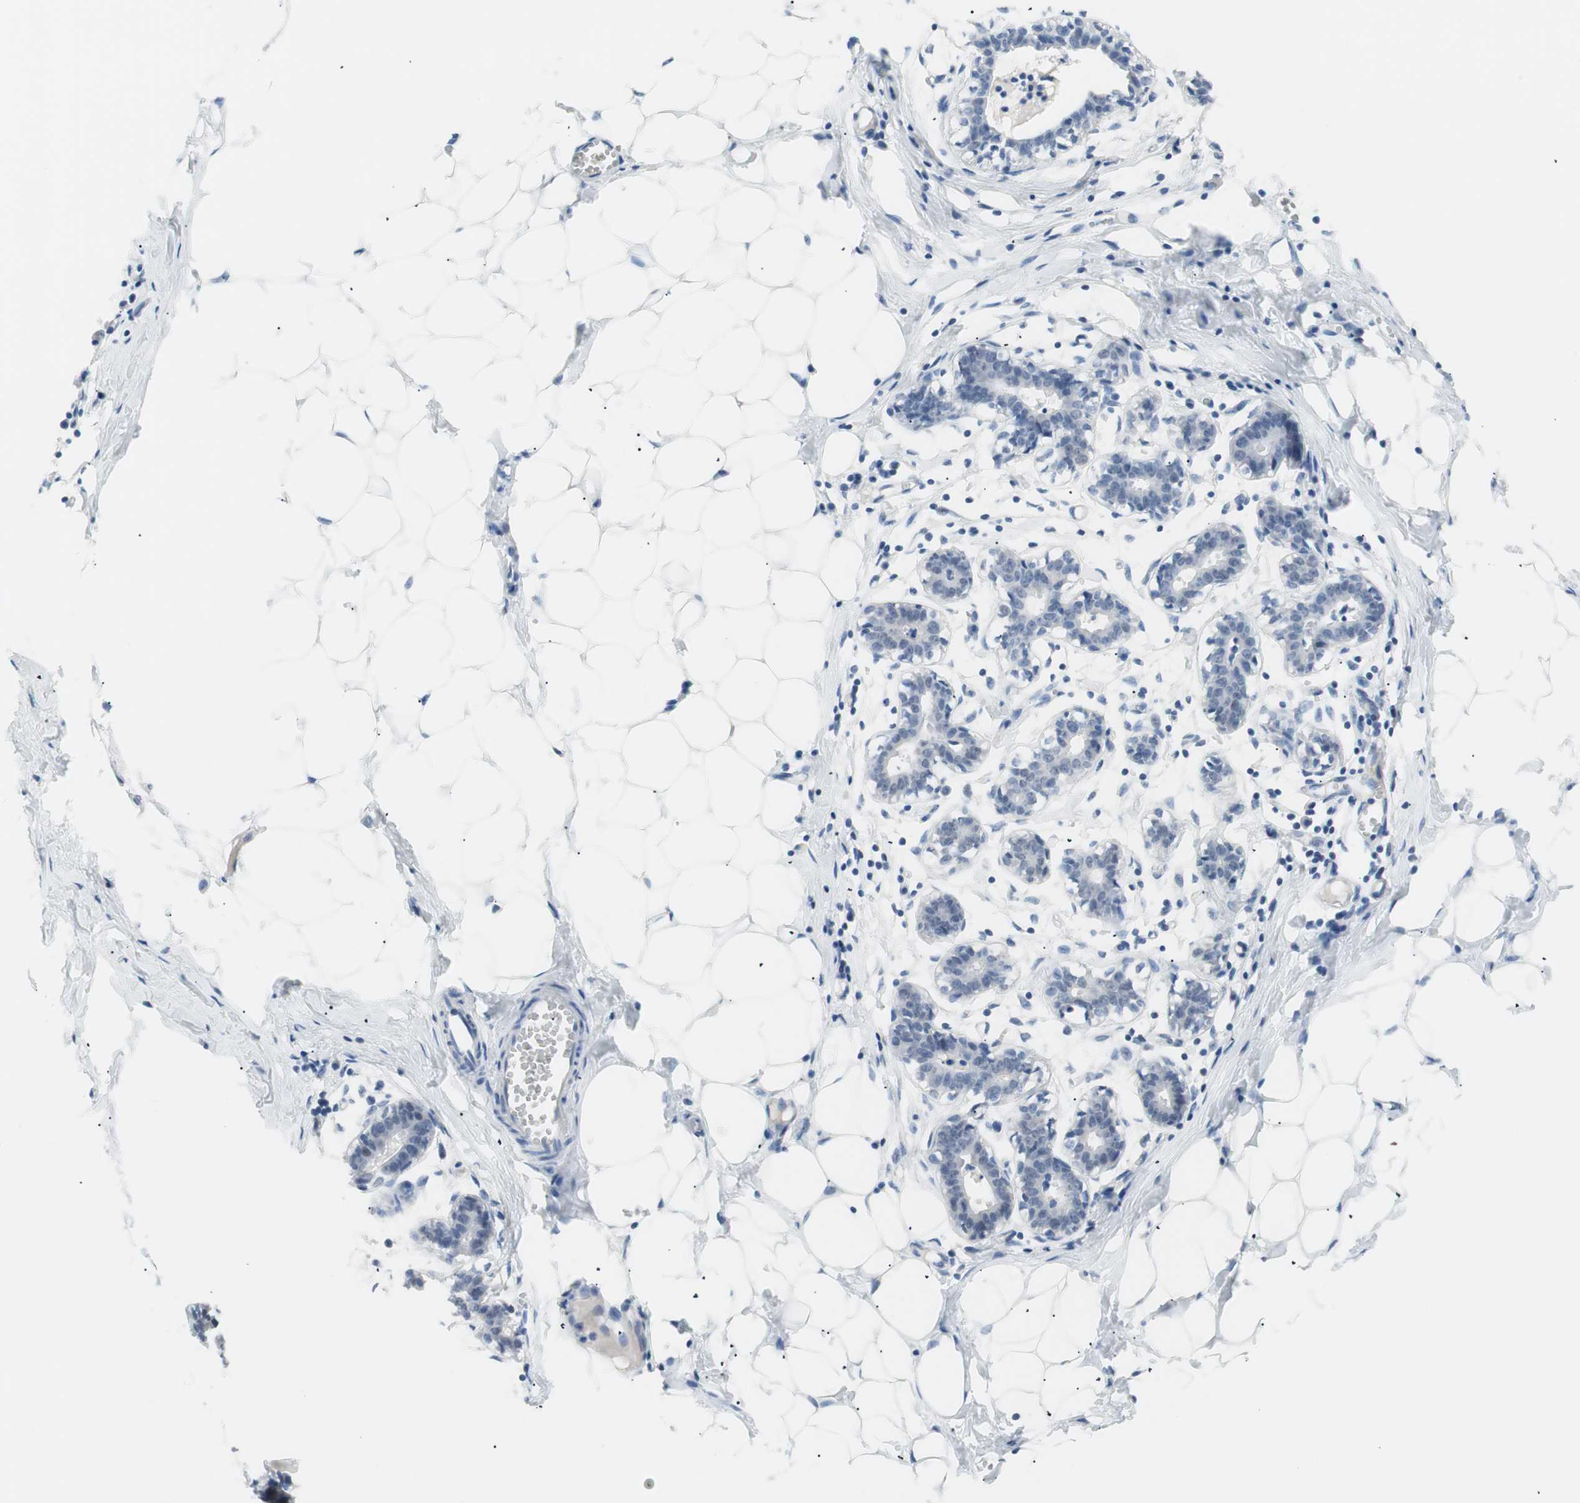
{"staining": {"intensity": "negative", "quantity": "none", "location": "none"}, "tissue": "breast", "cell_type": "Adipocytes", "image_type": "normal", "snomed": [{"axis": "morphology", "description": "Normal tissue, NOS"}, {"axis": "topography", "description": "Breast"}], "caption": "Protein analysis of unremarkable breast shows no significant positivity in adipocytes. Nuclei are stained in blue.", "gene": "VIL1", "patient": {"sex": "female", "age": 27}}